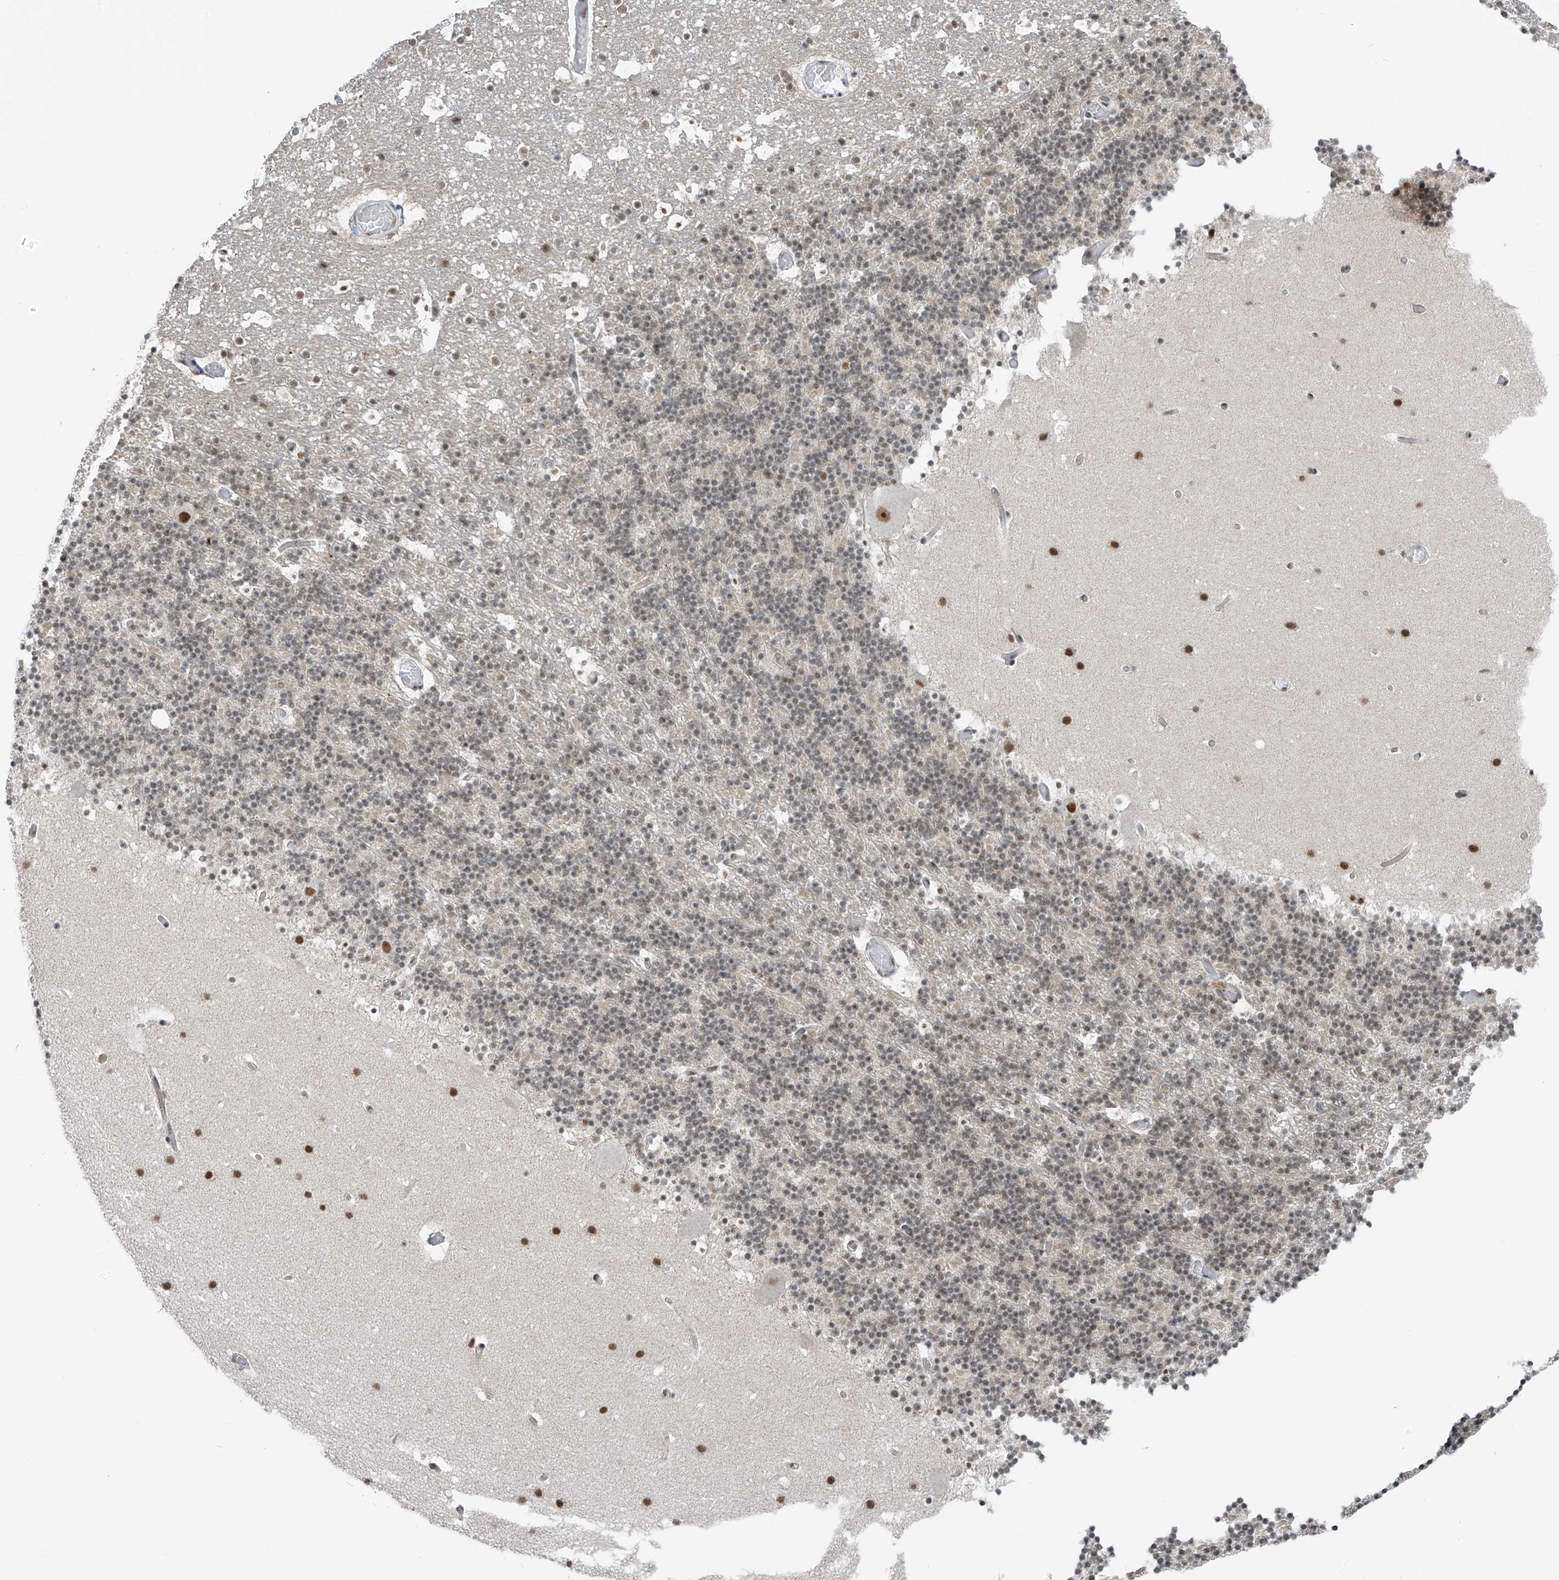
{"staining": {"intensity": "weak", "quantity": "<25%", "location": "nuclear"}, "tissue": "cerebellum", "cell_type": "Cells in granular layer", "image_type": "normal", "snomed": [{"axis": "morphology", "description": "Normal tissue, NOS"}, {"axis": "topography", "description": "Cerebellum"}], "caption": "The micrograph reveals no significant staining in cells in granular layer of cerebellum.", "gene": "WRNIP1", "patient": {"sex": "male", "age": 57}}